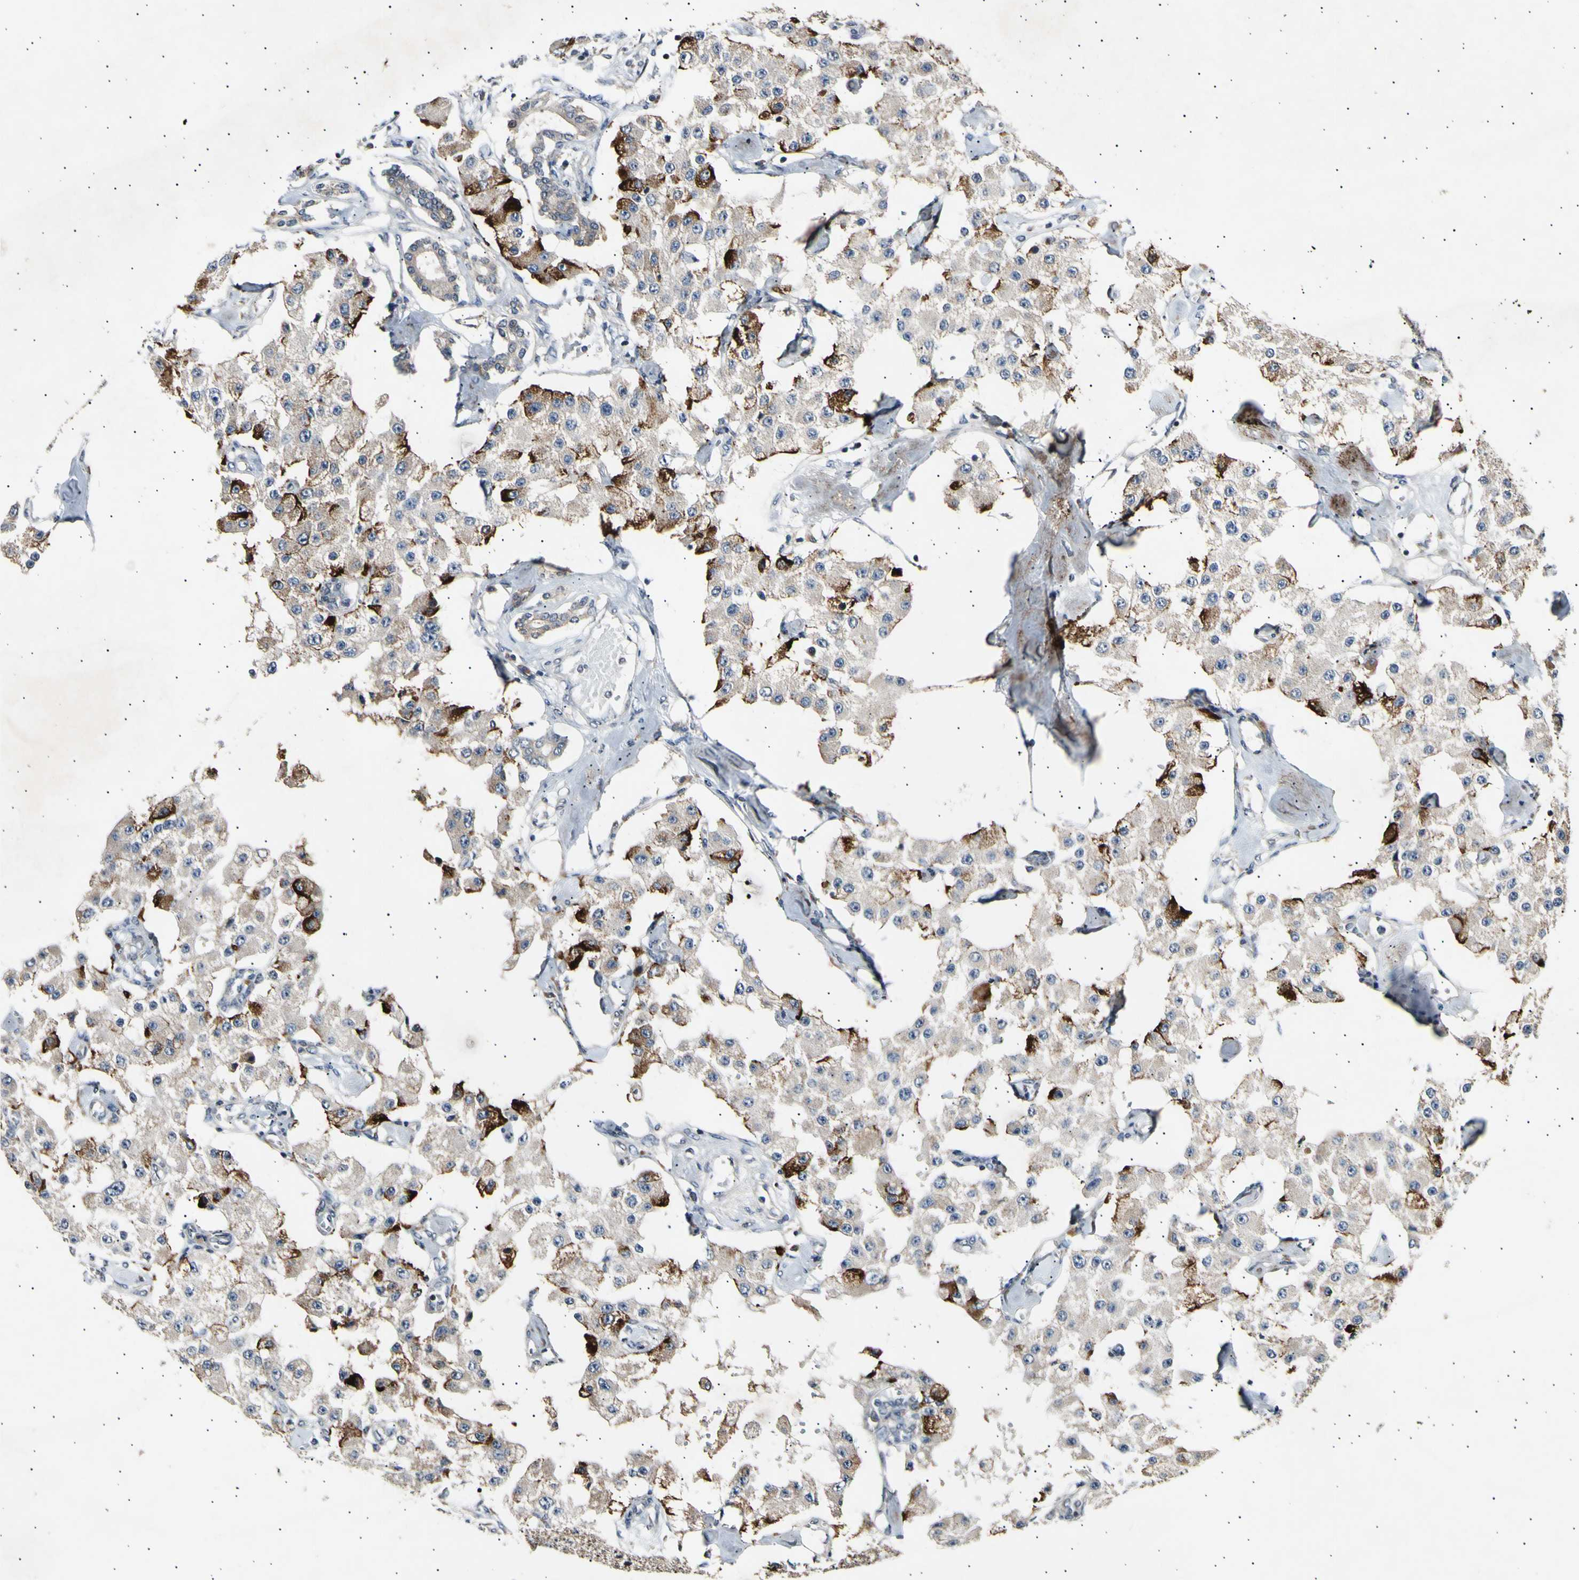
{"staining": {"intensity": "moderate", "quantity": ">75%", "location": "cytoplasmic/membranous"}, "tissue": "carcinoid", "cell_type": "Tumor cells", "image_type": "cancer", "snomed": [{"axis": "morphology", "description": "Carcinoid, malignant, NOS"}, {"axis": "topography", "description": "Pancreas"}], "caption": "Protein expression analysis of carcinoid displays moderate cytoplasmic/membranous expression in about >75% of tumor cells.", "gene": "ITGA6", "patient": {"sex": "male", "age": 41}}